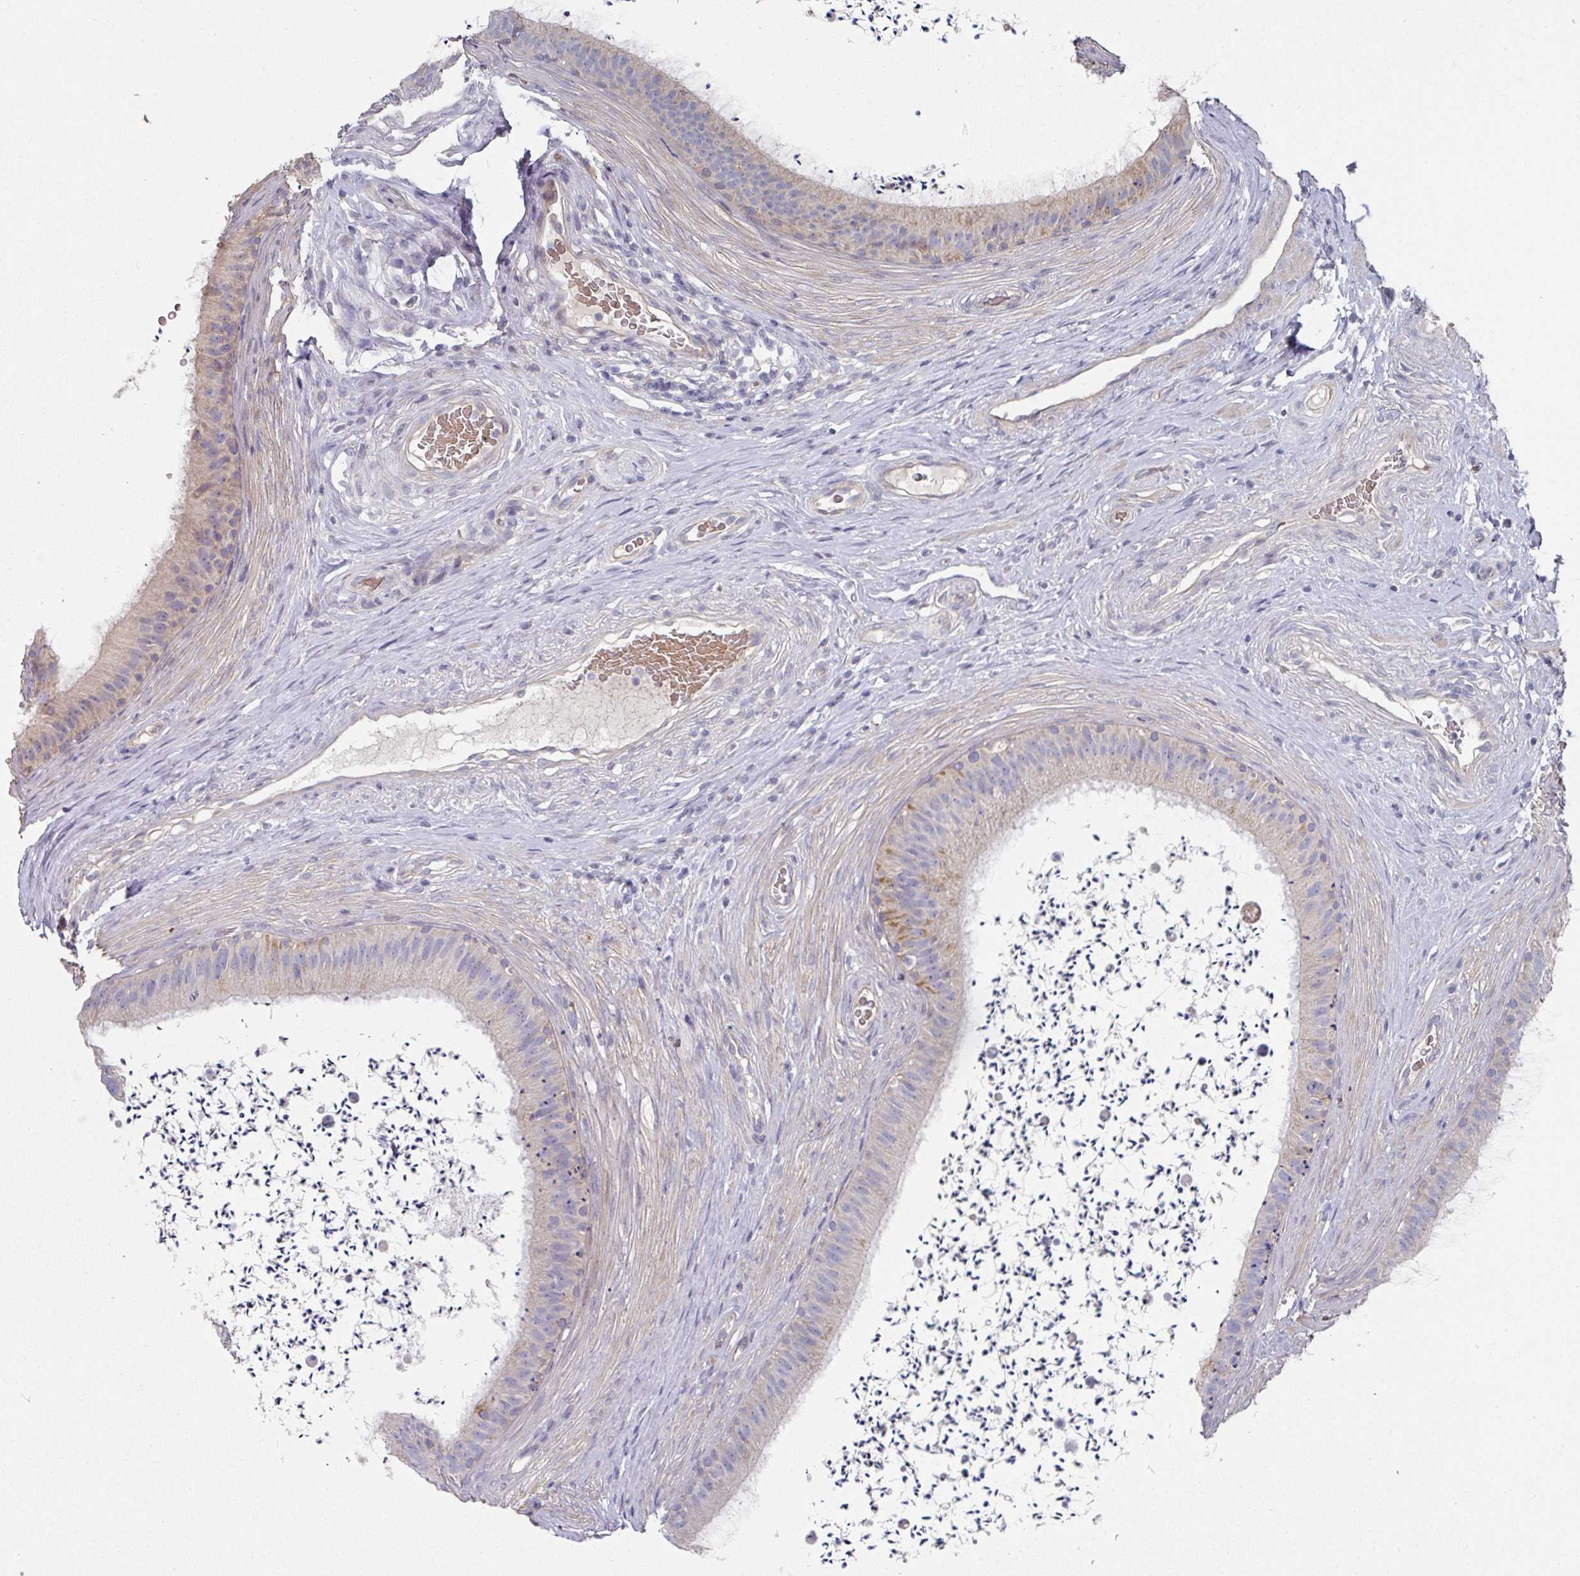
{"staining": {"intensity": "moderate", "quantity": "<25%", "location": "cytoplasmic/membranous"}, "tissue": "epididymis", "cell_type": "Glandular cells", "image_type": "normal", "snomed": [{"axis": "morphology", "description": "Normal tissue, NOS"}, {"axis": "topography", "description": "Testis"}, {"axis": "topography", "description": "Epididymis"}], "caption": "Glandular cells exhibit low levels of moderate cytoplasmic/membranous expression in approximately <25% of cells in normal epididymis. (brown staining indicates protein expression, while blue staining denotes nuclei).", "gene": "PYROXD2", "patient": {"sex": "male", "age": 41}}